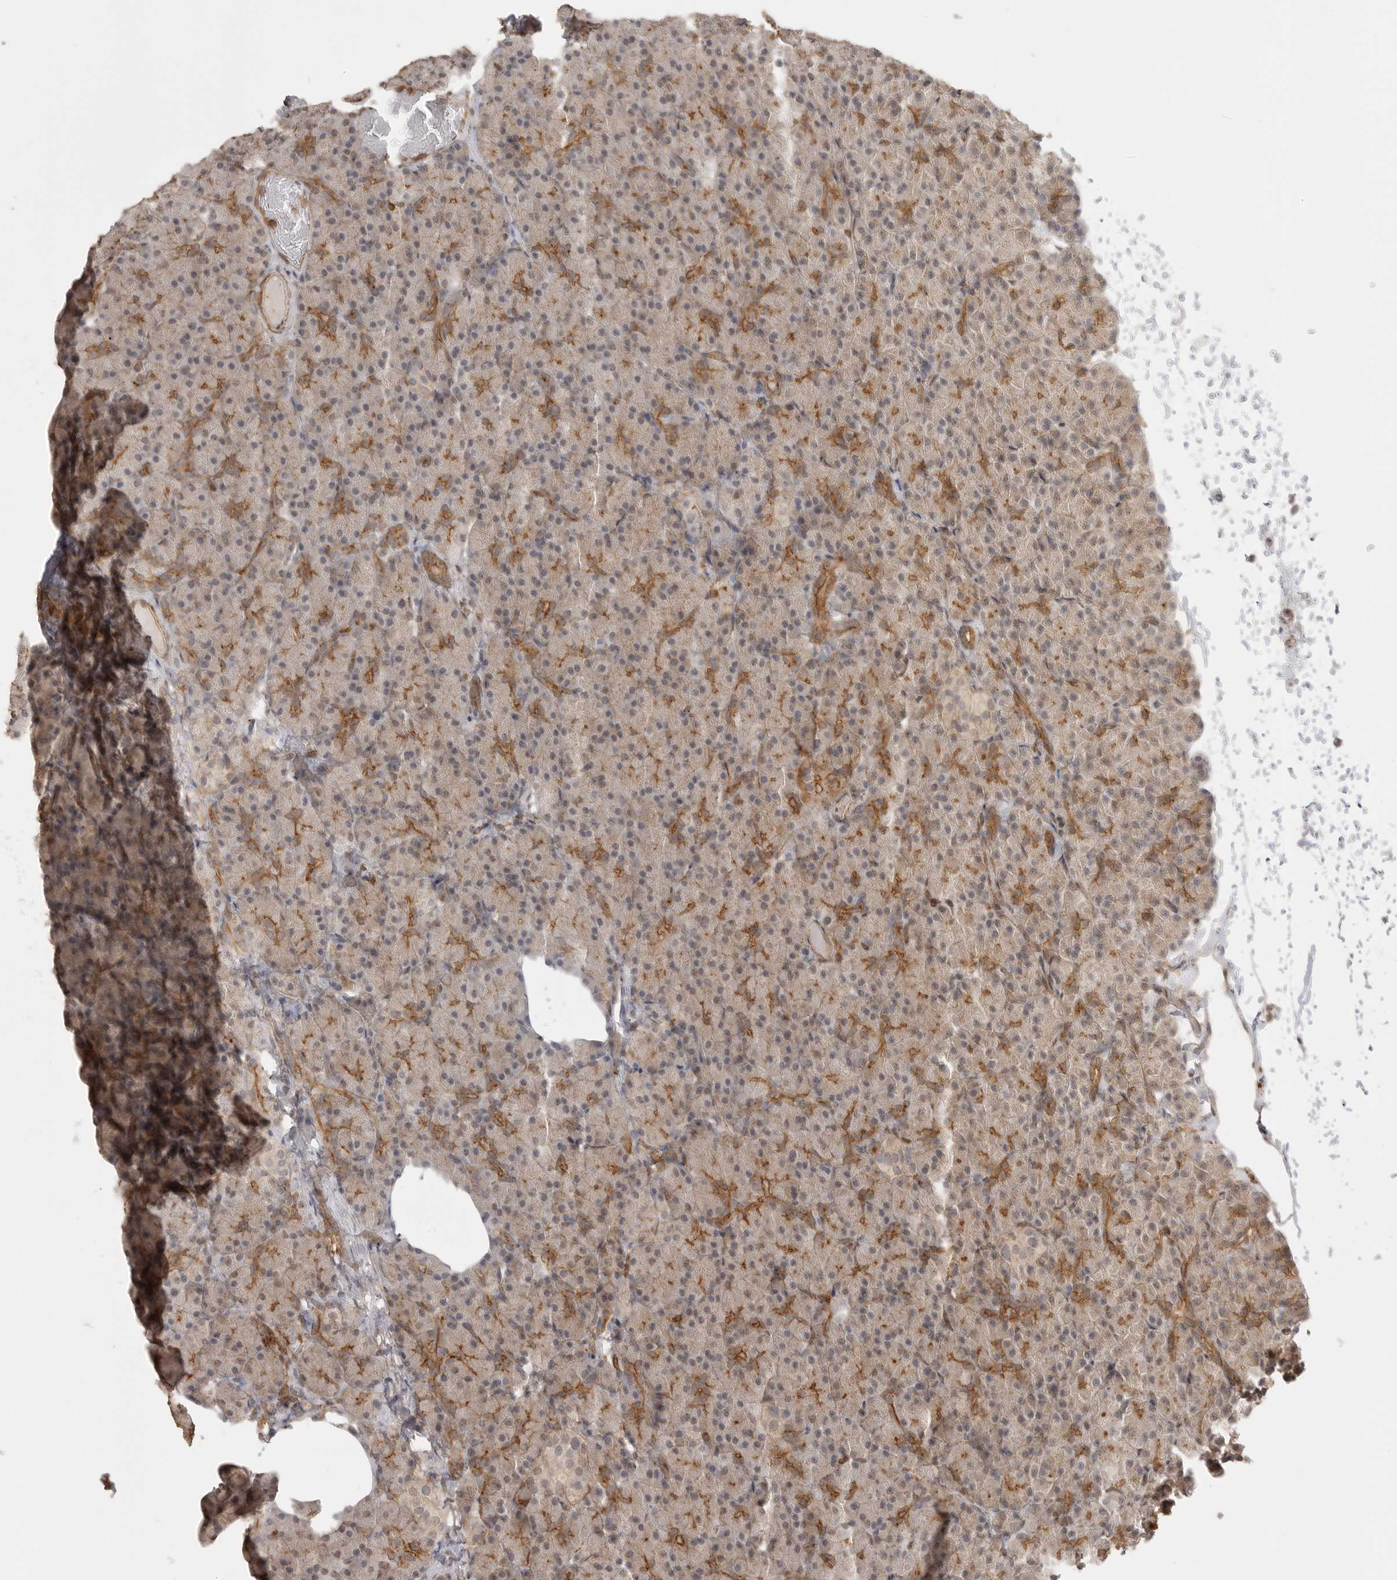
{"staining": {"intensity": "strong", "quantity": "<25%", "location": "cytoplasmic/membranous"}, "tissue": "pancreas", "cell_type": "Exocrine glandular cells", "image_type": "normal", "snomed": [{"axis": "morphology", "description": "Normal tissue, NOS"}, {"axis": "topography", "description": "Pancreas"}], "caption": "This photomicrograph displays IHC staining of benign pancreas, with medium strong cytoplasmic/membranous positivity in approximately <25% of exocrine glandular cells.", "gene": "GPC2", "patient": {"sex": "female", "age": 43}}